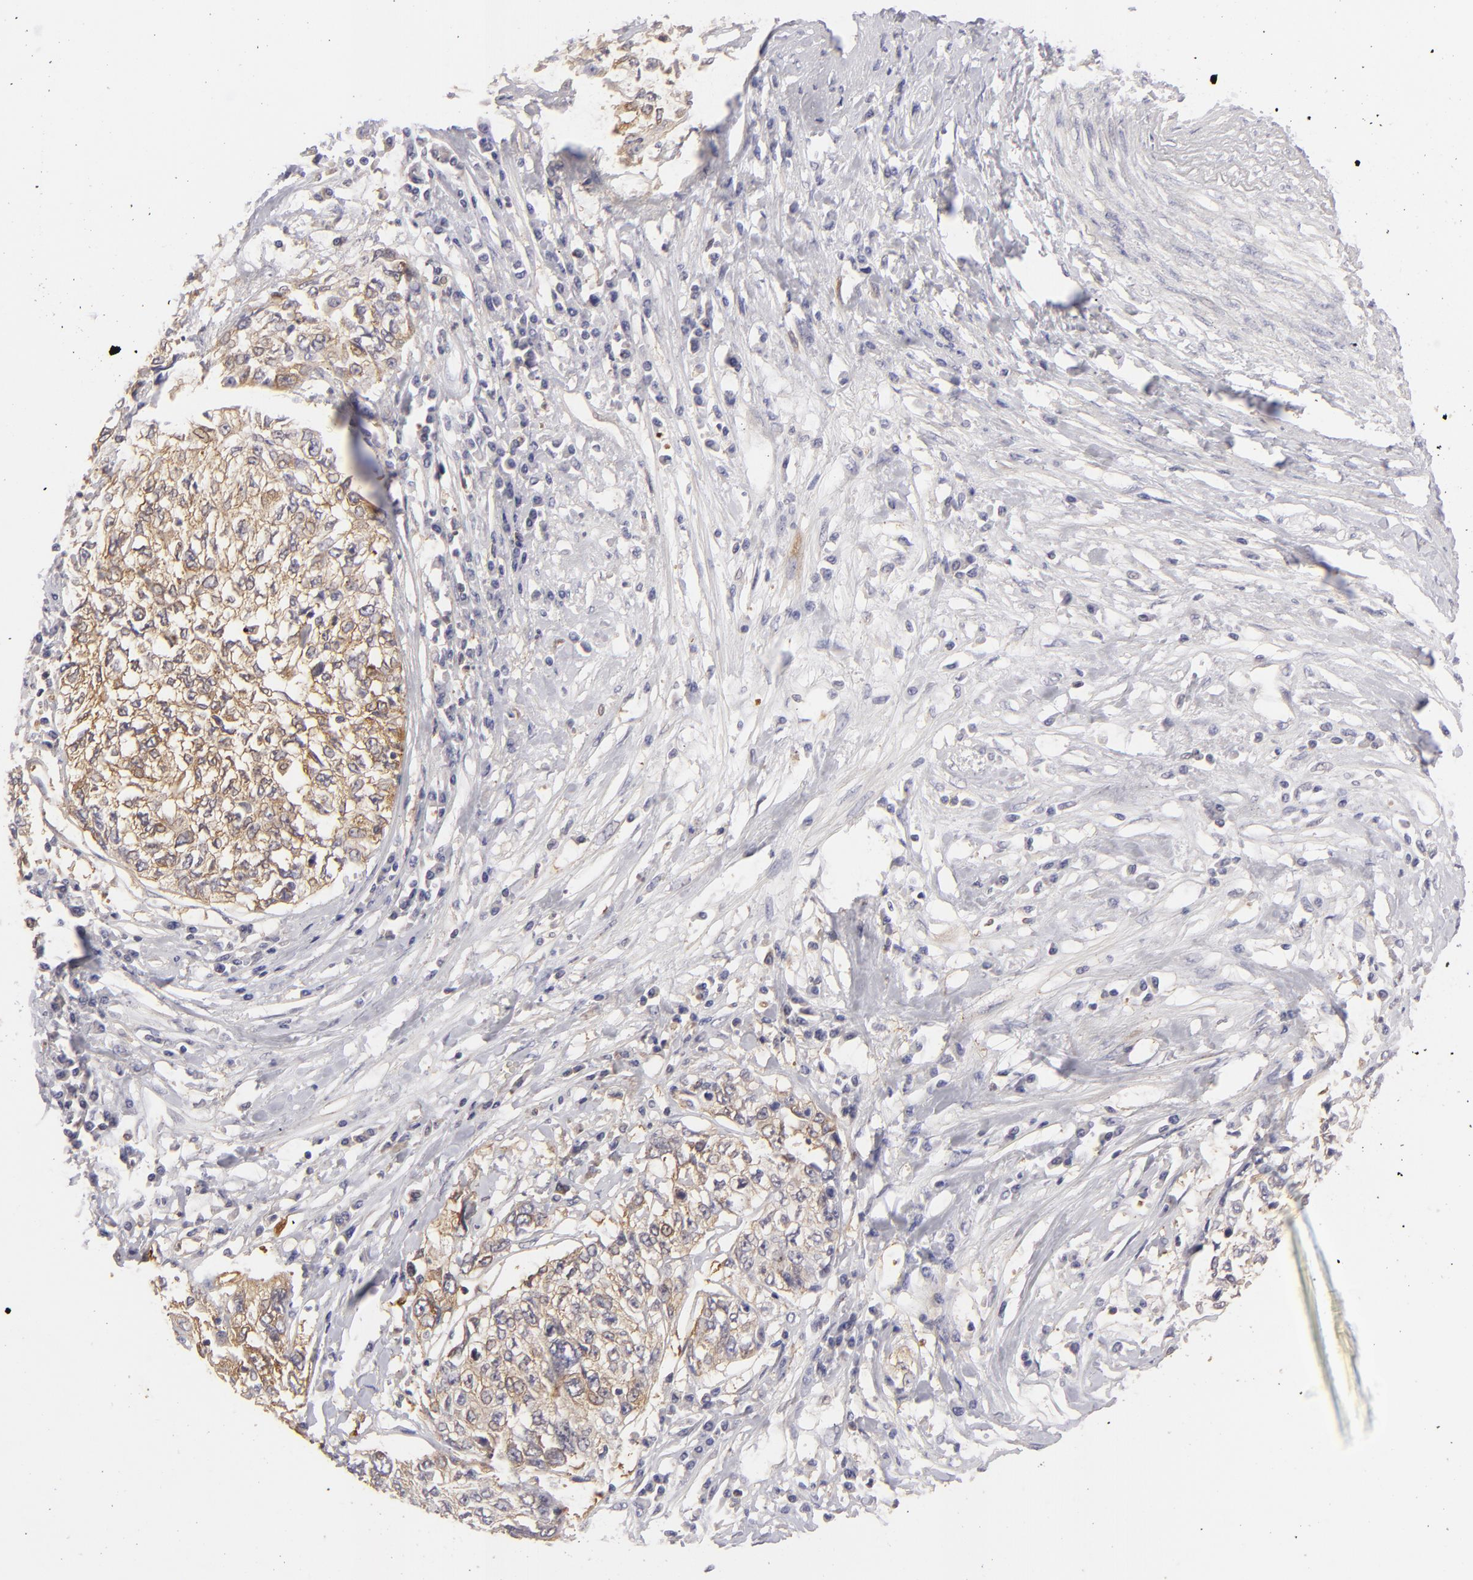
{"staining": {"intensity": "strong", "quantity": ">75%", "location": "cytoplasmic/membranous"}, "tissue": "cervical cancer", "cell_type": "Tumor cells", "image_type": "cancer", "snomed": [{"axis": "morphology", "description": "Squamous cell carcinoma, NOS"}, {"axis": "topography", "description": "Cervix"}], "caption": "Immunohistochemistry (IHC) (DAB (3,3'-diaminobenzidine)) staining of cervical cancer (squamous cell carcinoma) exhibits strong cytoplasmic/membranous protein positivity in approximately >75% of tumor cells.", "gene": "MMP10", "patient": {"sex": "female", "age": 57}}